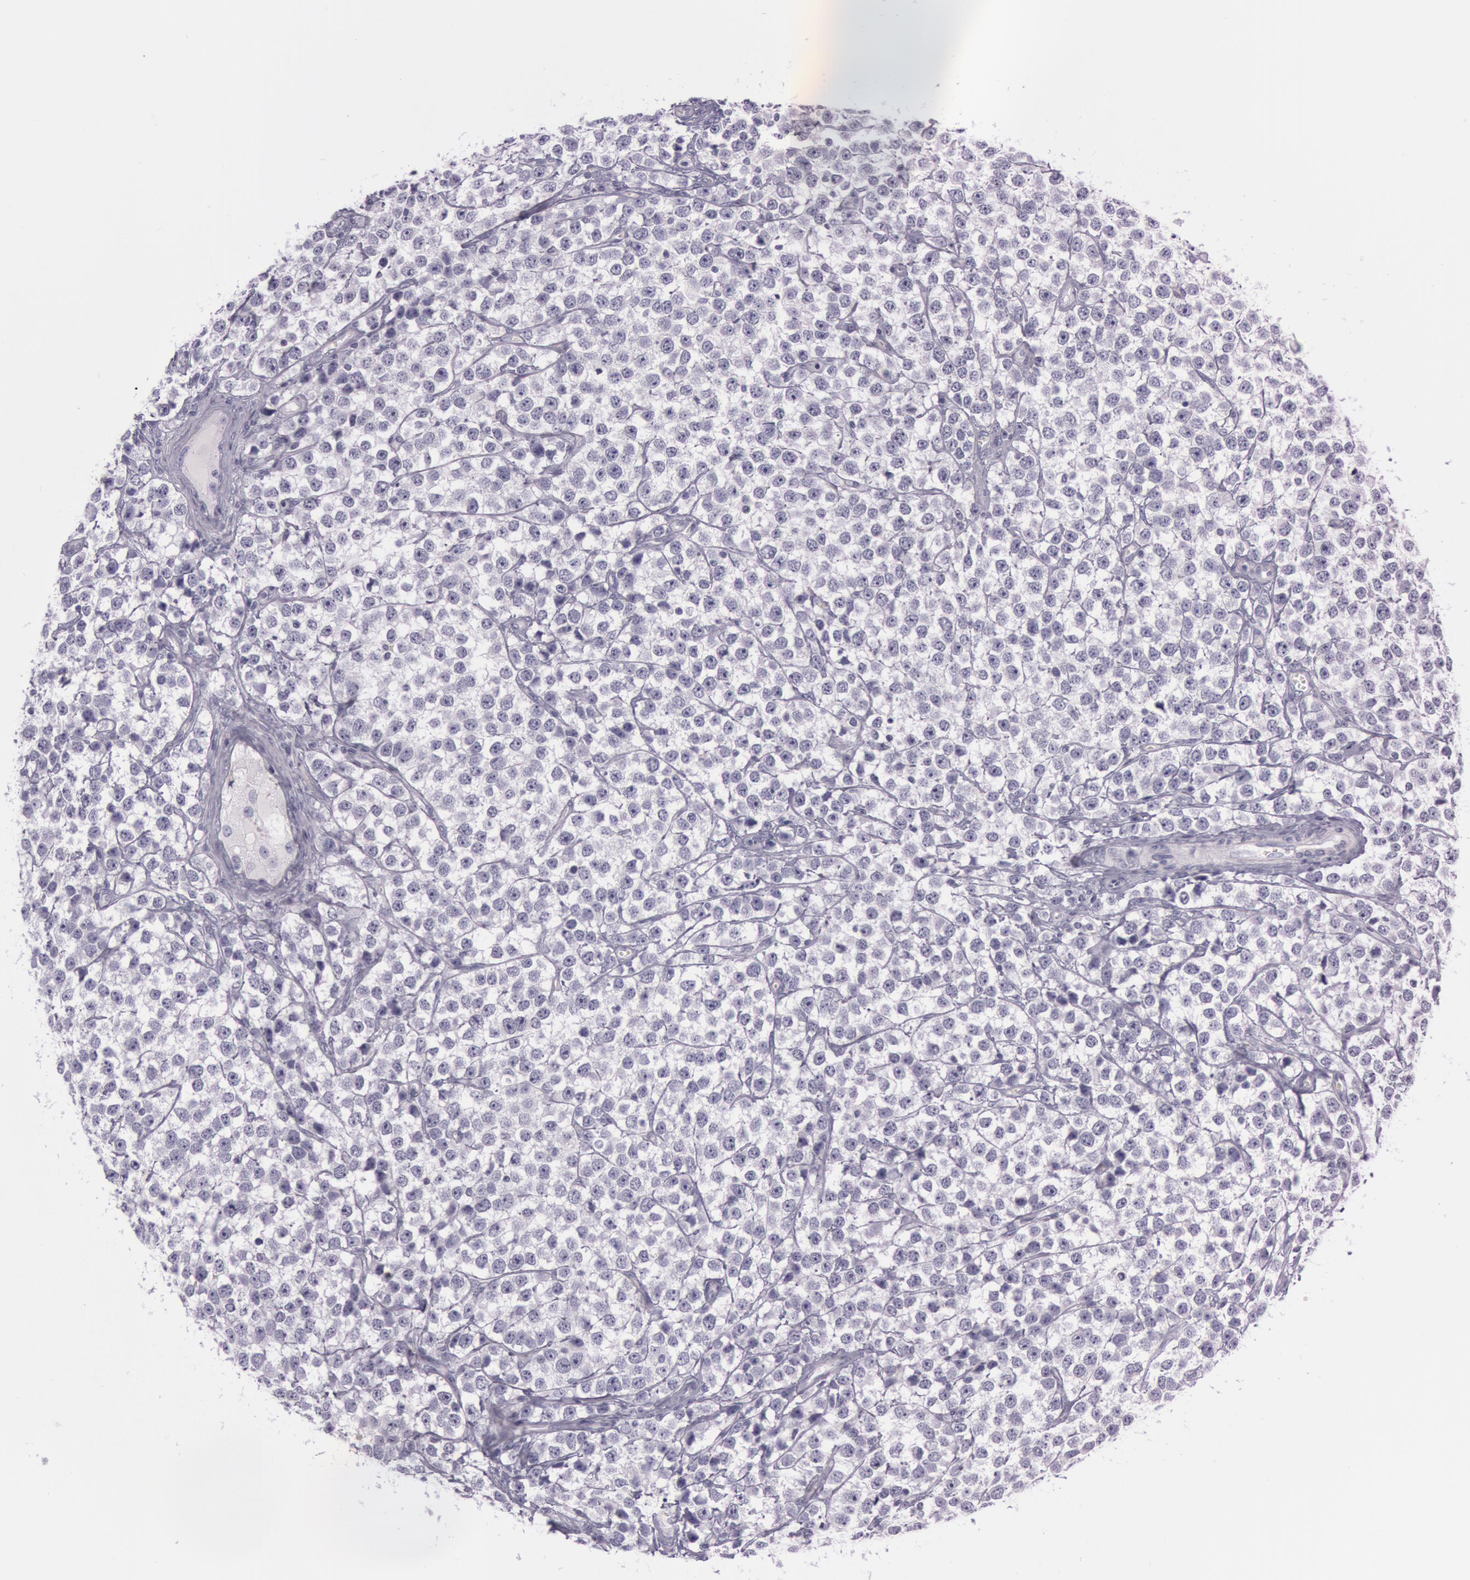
{"staining": {"intensity": "negative", "quantity": "none", "location": "none"}, "tissue": "testis cancer", "cell_type": "Tumor cells", "image_type": "cancer", "snomed": [{"axis": "morphology", "description": "Seminoma, NOS"}, {"axis": "topography", "description": "Testis"}], "caption": "Tumor cells are negative for protein expression in human seminoma (testis).", "gene": "FOLH1", "patient": {"sex": "male", "age": 25}}